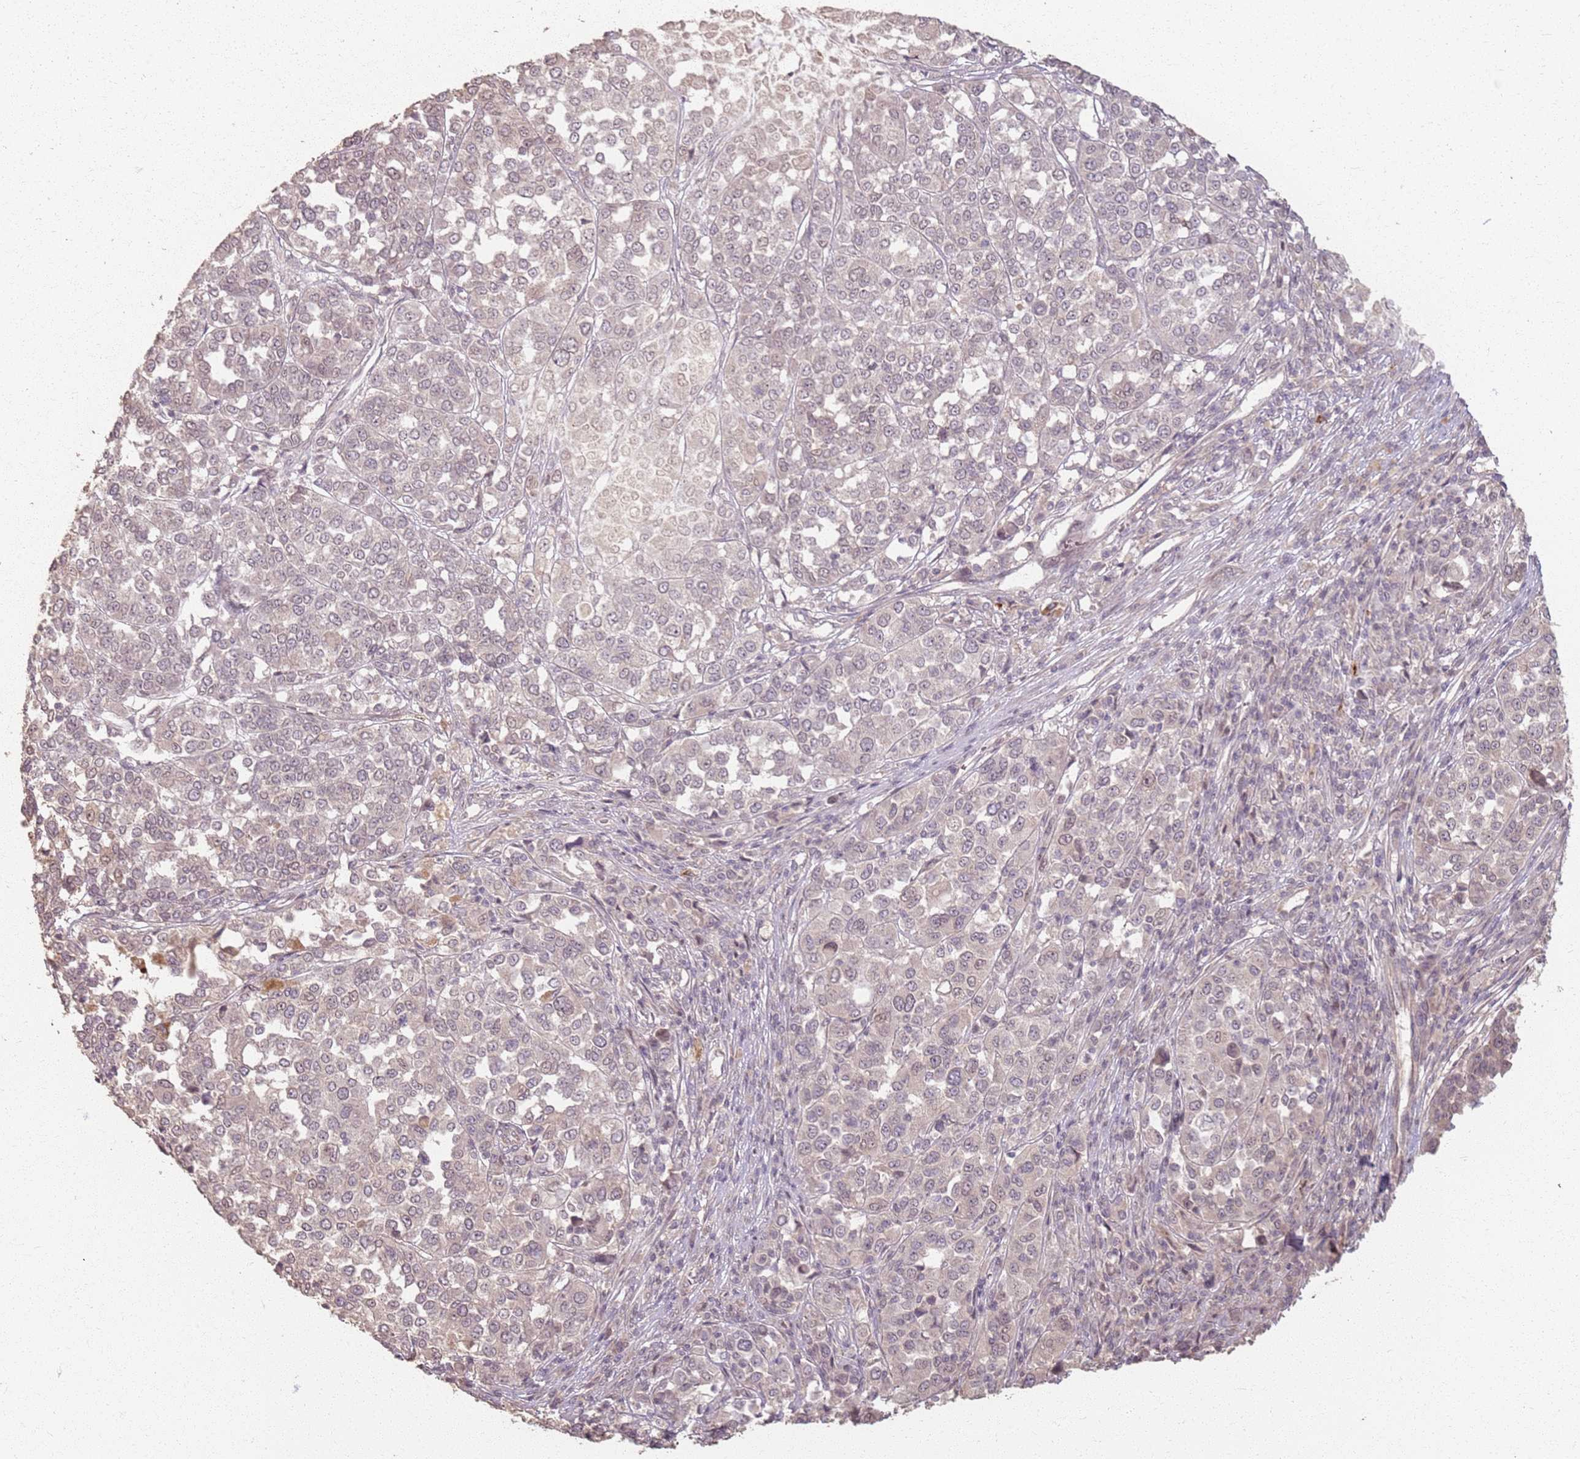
{"staining": {"intensity": "negative", "quantity": "none", "location": "none"}, "tissue": "melanoma", "cell_type": "Tumor cells", "image_type": "cancer", "snomed": [{"axis": "morphology", "description": "Malignant melanoma, Metastatic site"}, {"axis": "topography", "description": "Lymph node"}], "caption": "IHC micrograph of malignant melanoma (metastatic site) stained for a protein (brown), which shows no staining in tumor cells.", "gene": "CCDC168", "patient": {"sex": "male", "age": 44}}